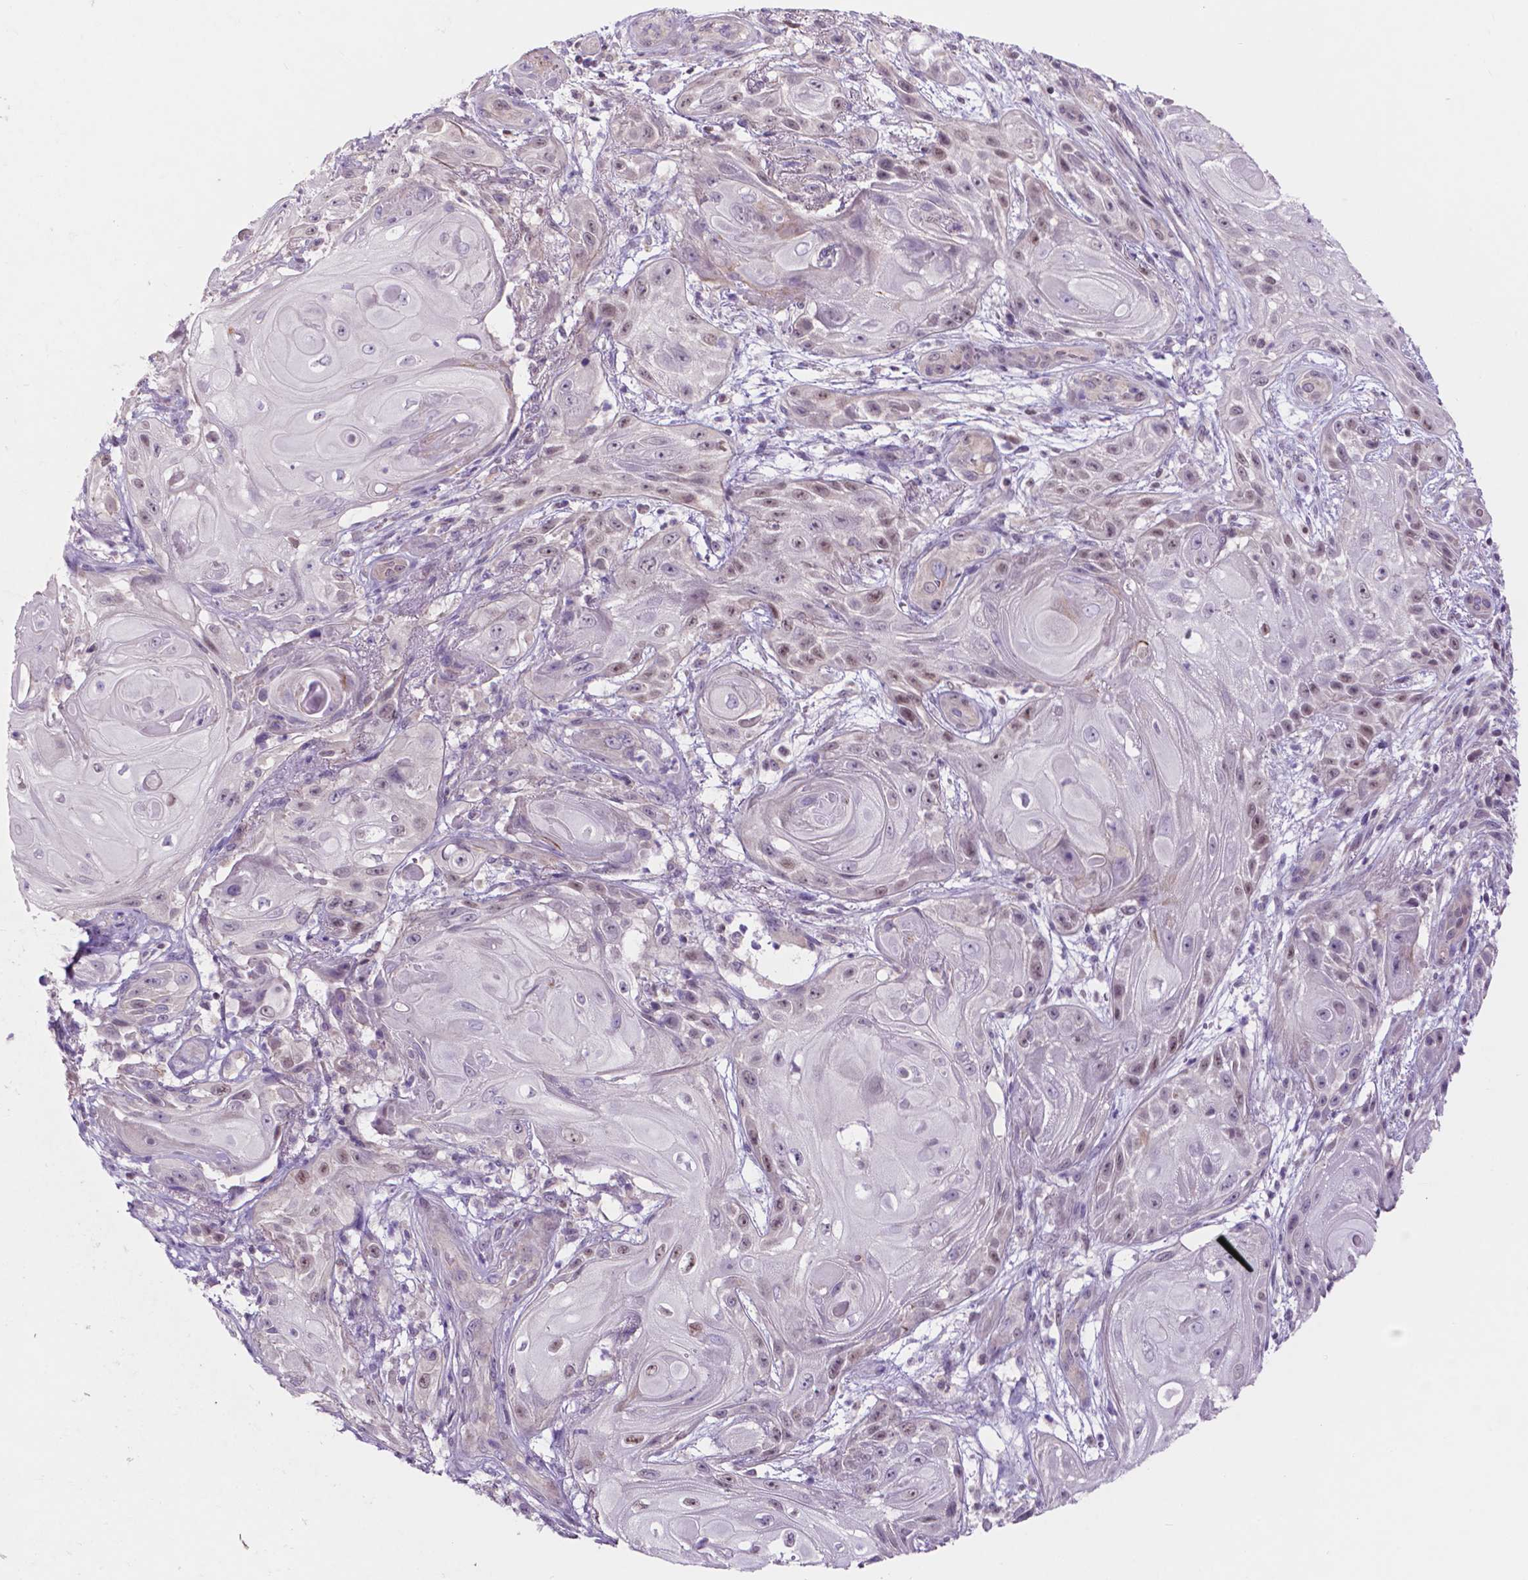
{"staining": {"intensity": "weak", "quantity": "<25%", "location": "nuclear"}, "tissue": "skin cancer", "cell_type": "Tumor cells", "image_type": "cancer", "snomed": [{"axis": "morphology", "description": "Squamous cell carcinoma, NOS"}, {"axis": "topography", "description": "Skin"}], "caption": "Photomicrograph shows no protein positivity in tumor cells of skin cancer tissue.", "gene": "FAM50B", "patient": {"sex": "male", "age": 62}}